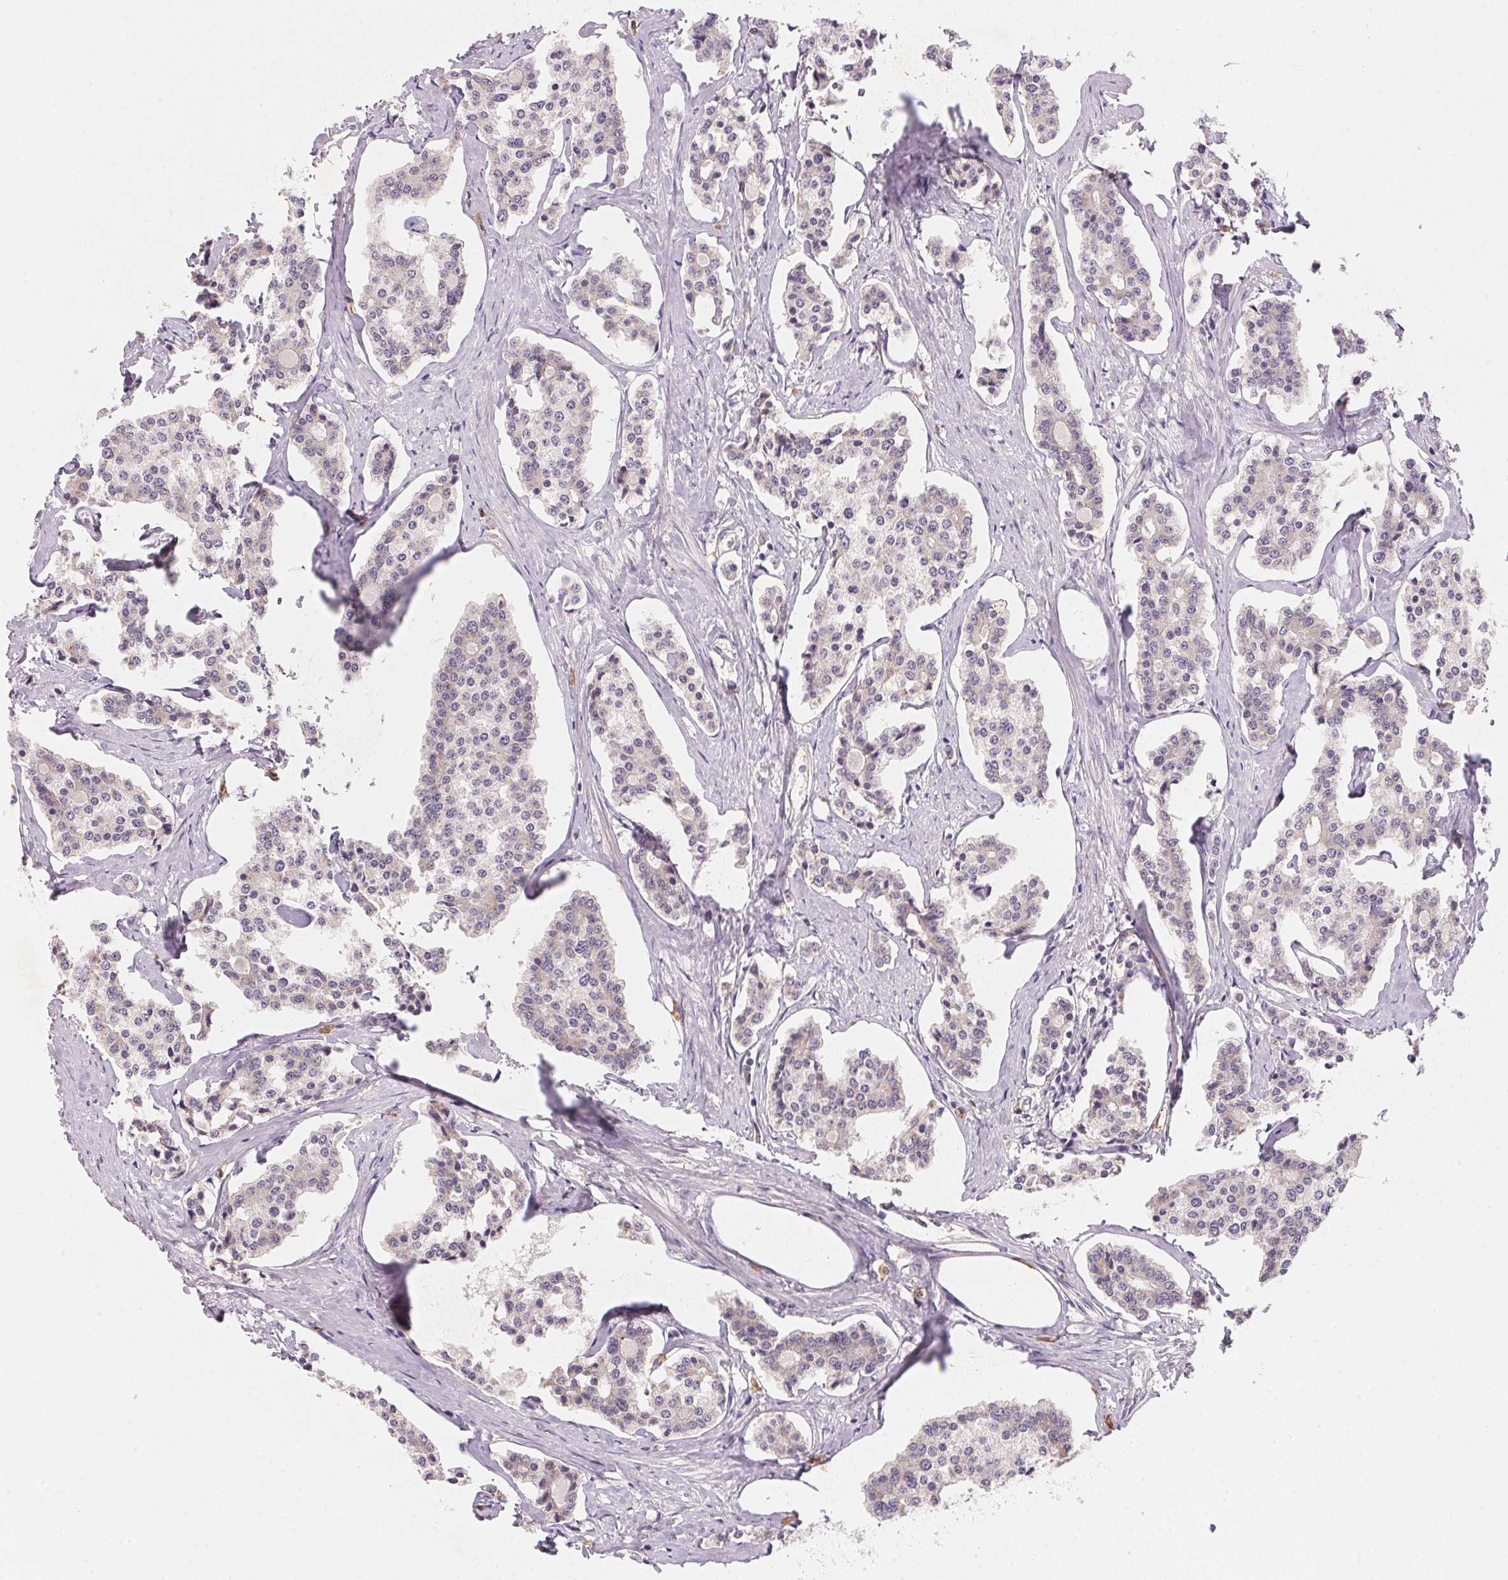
{"staining": {"intensity": "weak", "quantity": "<25%", "location": "cytoplasmic/membranous"}, "tissue": "carcinoid", "cell_type": "Tumor cells", "image_type": "cancer", "snomed": [{"axis": "morphology", "description": "Carcinoid, malignant, NOS"}, {"axis": "topography", "description": "Small intestine"}], "caption": "Immunohistochemical staining of malignant carcinoid demonstrates no significant staining in tumor cells.", "gene": "EI24", "patient": {"sex": "female", "age": 65}}